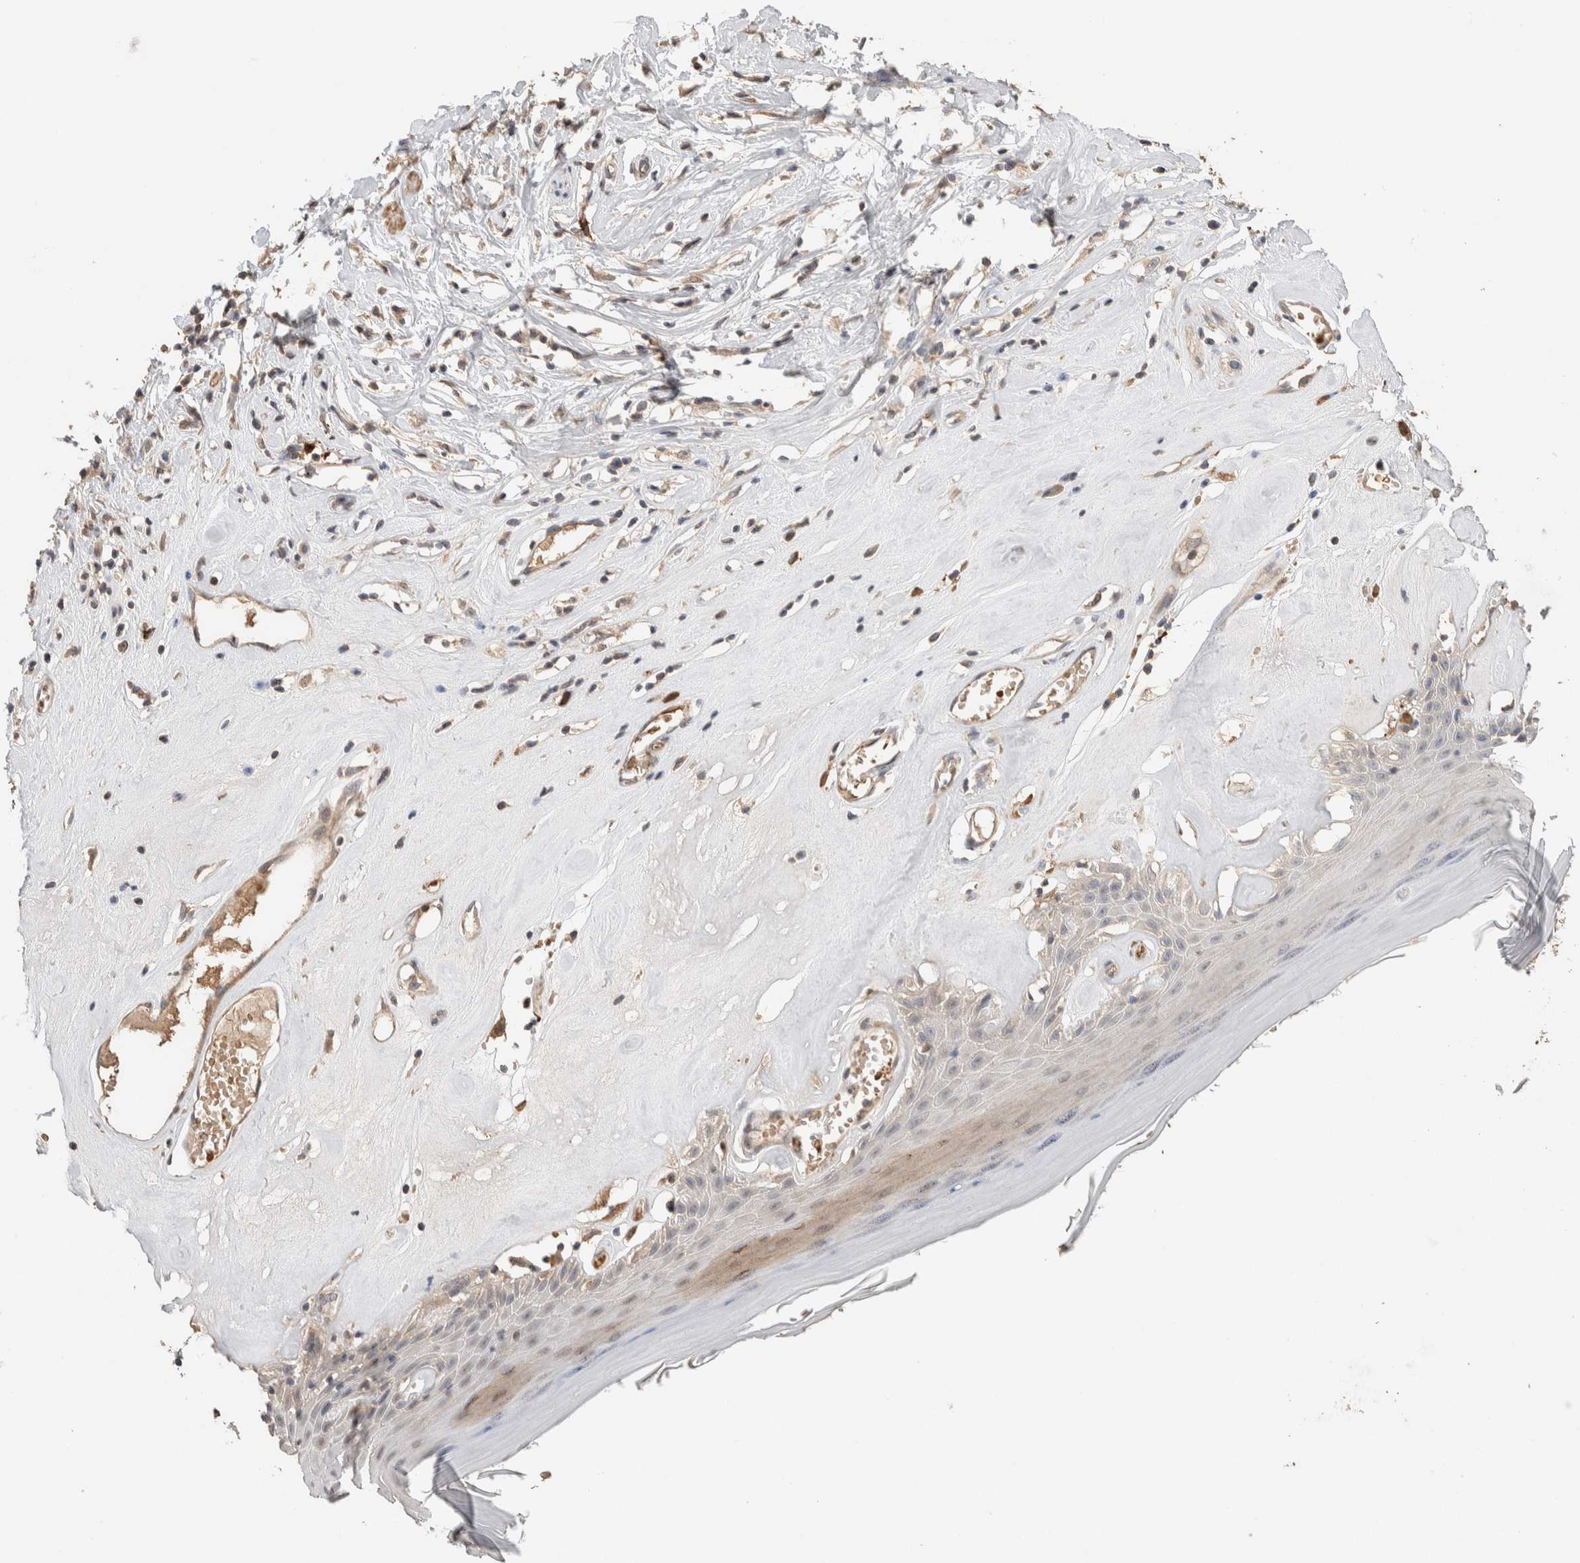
{"staining": {"intensity": "weak", "quantity": "<25%", "location": "cytoplasmic/membranous"}, "tissue": "skin", "cell_type": "Epidermal cells", "image_type": "normal", "snomed": [{"axis": "morphology", "description": "Normal tissue, NOS"}, {"axis": "morphology", "description": "Inflammation, NOS"}, {"axis": "topography", "description": "Vulva"}], "caption": "IHC image of unremarkable human skin stained for a protein (brown), which demonstrates no expression in epidermal cells. Brightfield microscopy of immunohistochemistry stained with DAB (brown) and hematoxylin (blue), captured at high magnification.", "gene": "WDR91", "patient": {"sex": "female", "age": 84}}